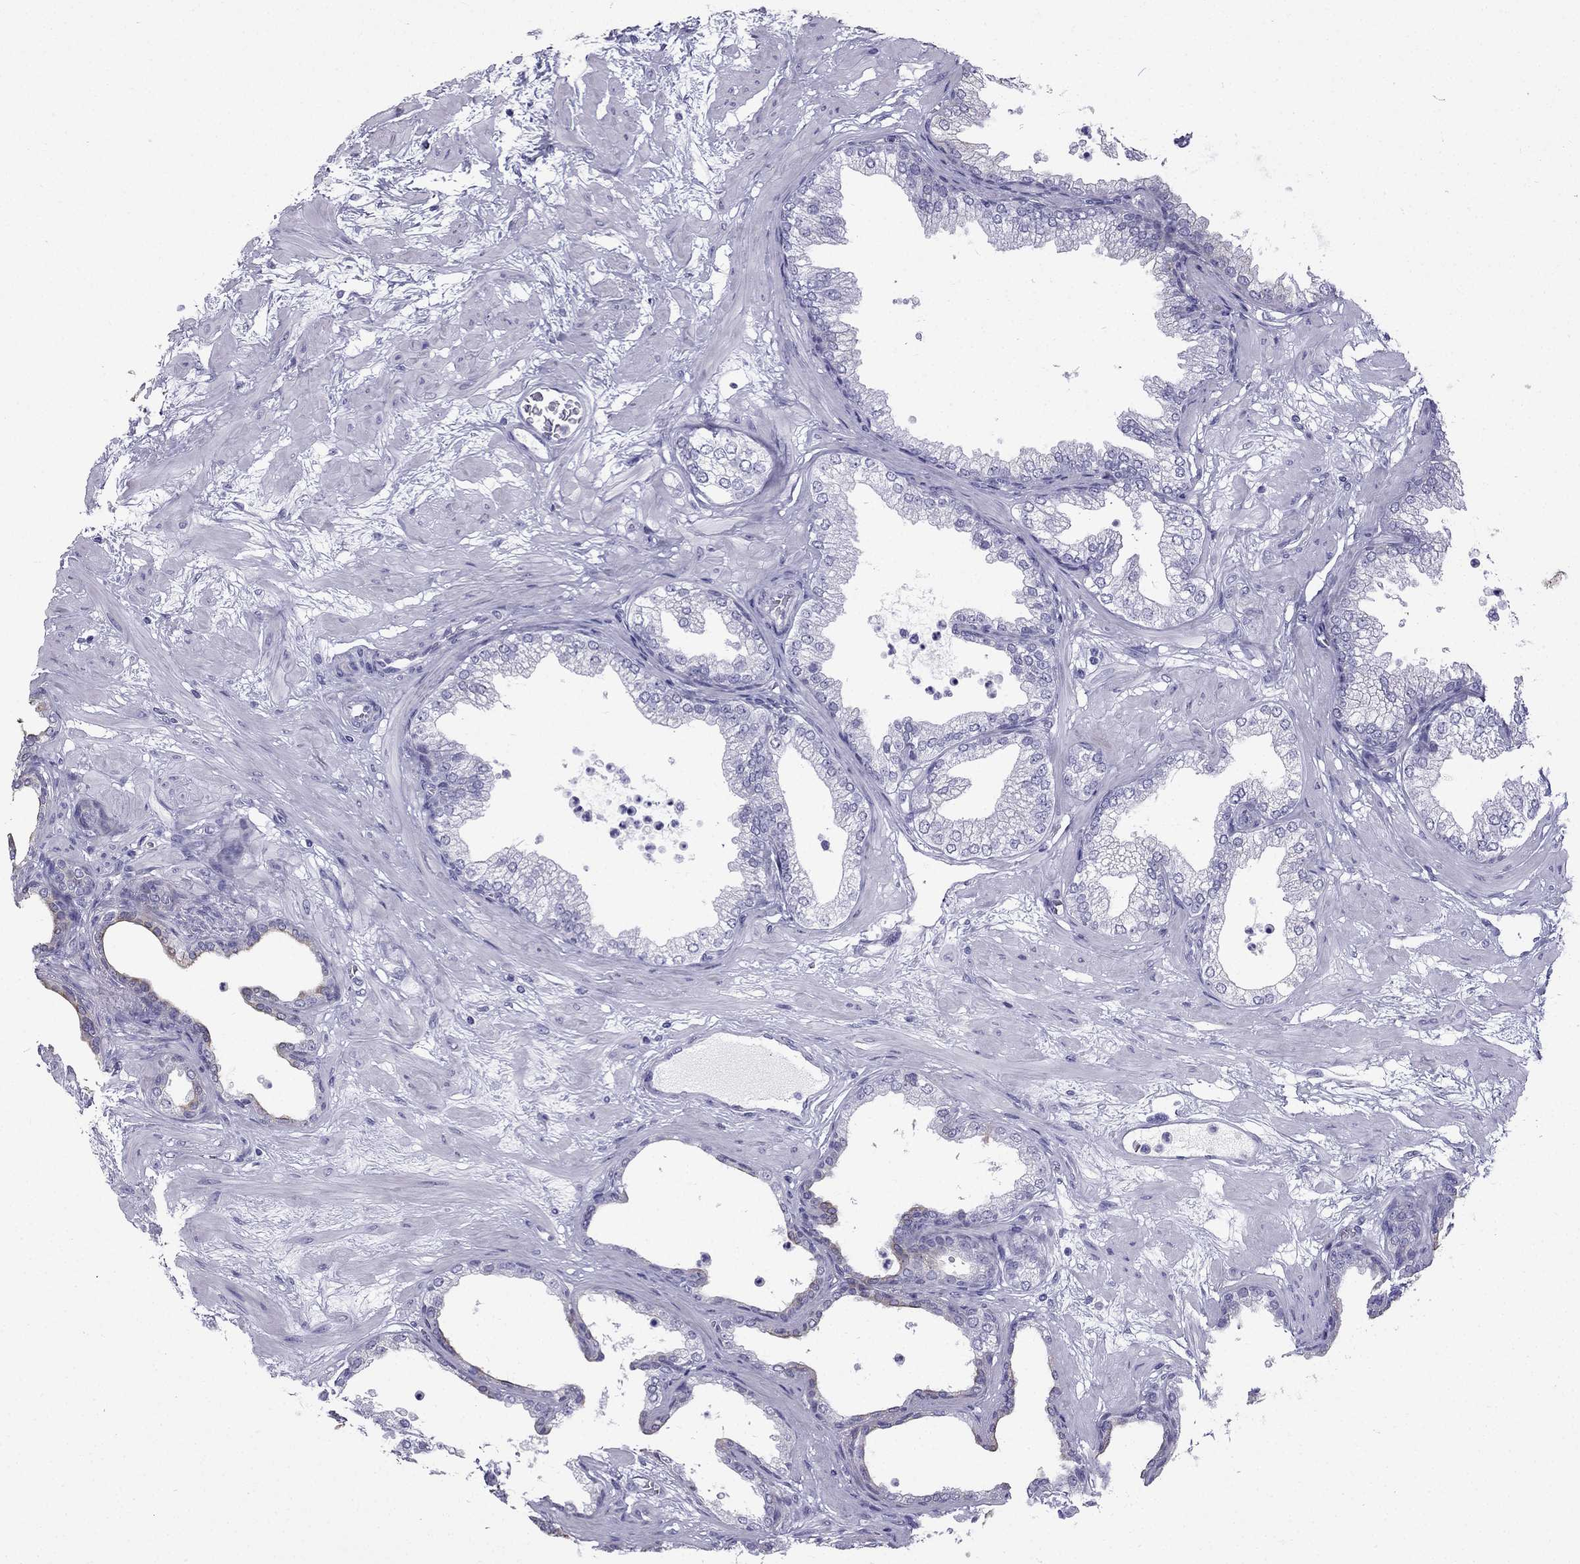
{"staining": {"intensity": "negative", "quantity": "none", "location": "none"}, "tissue": "prostate", "cell_type": "Glandular cells", "image_type": "normal", "snomed": [{"axis": "morphology", "description": "Normal tissue, NOS"}, {"axis": "topography", "description": "Prostate"}], "caption": "Immunohistochemistry of normal human prostate shows no positivity in glandular cells. (IHC, brightfield microscopy, high magnification).", "gene": "GJA8", "patient": {"sex": "male", "age": 37}}